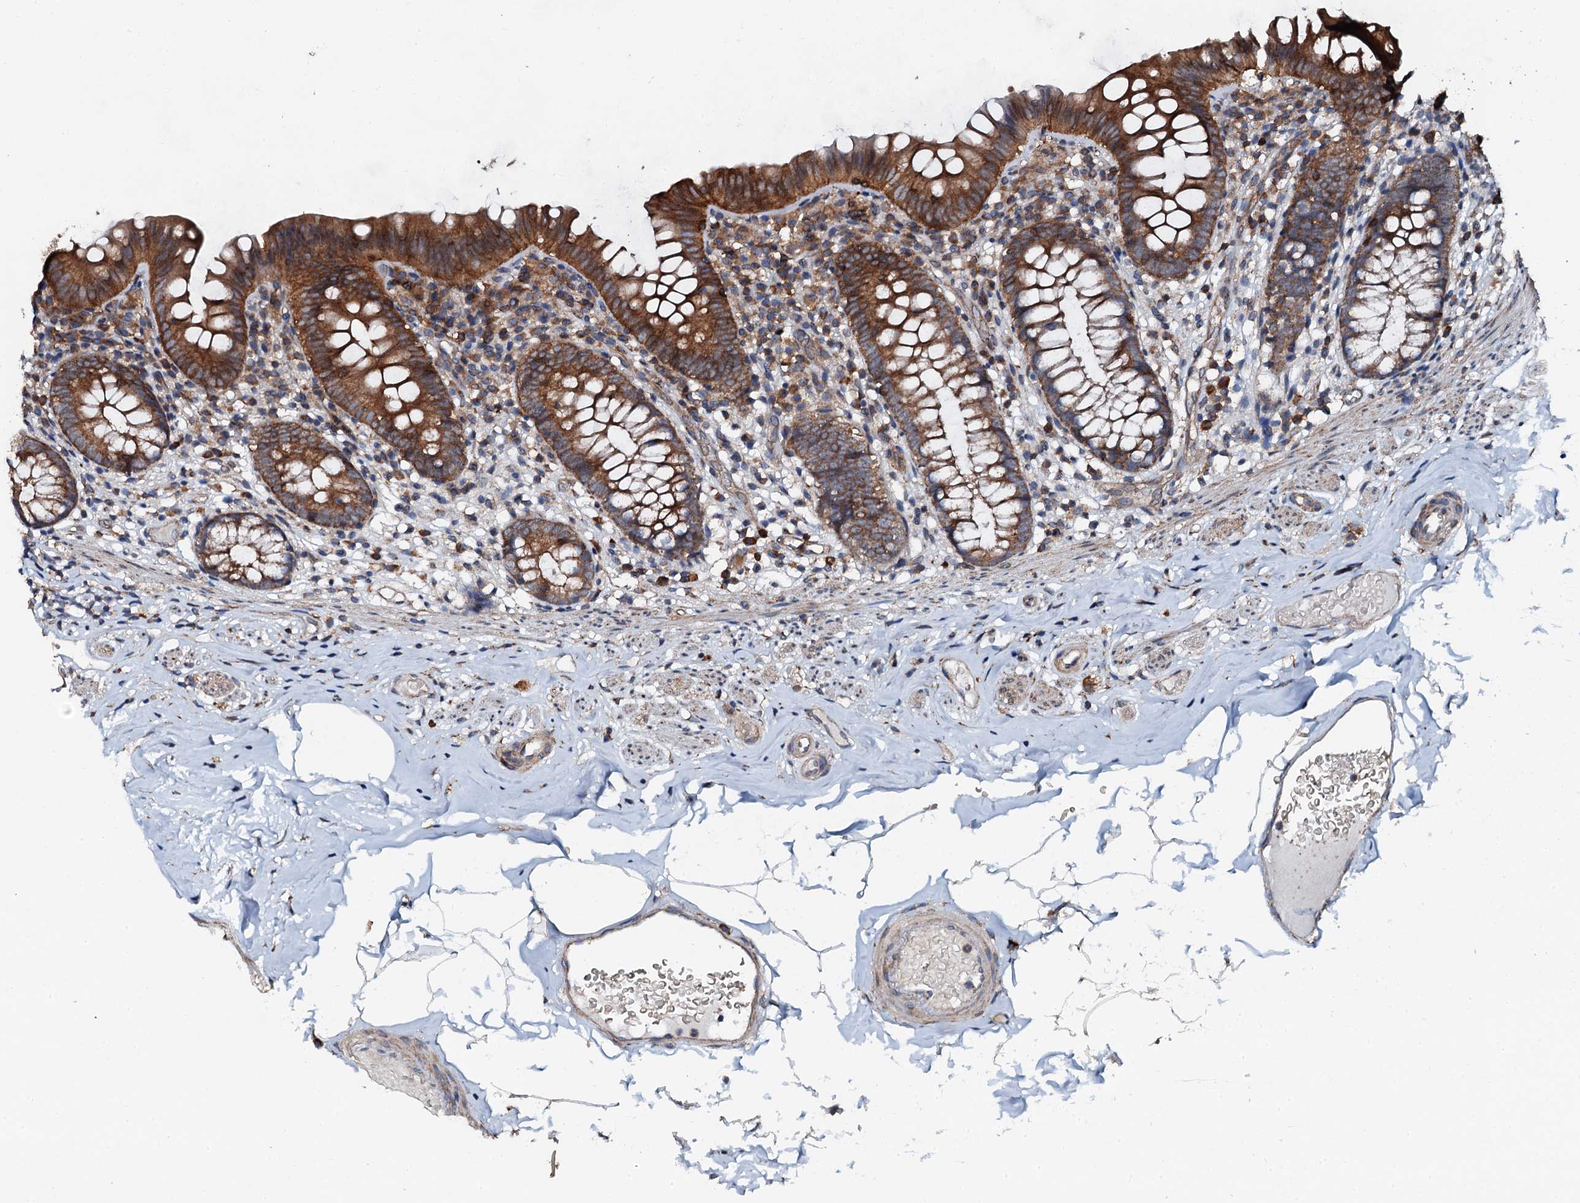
{"staining": {"intensity": "strong", "quantity": ">75%", "location": "cytoplasmic/membranous"}, "tissue": "appendix", "cell_type": "Glandular cells", "image_type": "normal", "snomed": [{"axis": "morphology", "description": "Normal tissue, NOS"}, {"axis": "topography", "description": "Appendix"}], "caption": "Appendix stained for a protein (brown) exhibits strong cytoplasmic/membranous positive staining in about >75% of glandular cells.", "gene": "EDC4", "patient": {"sex": "male", "age": 55}}